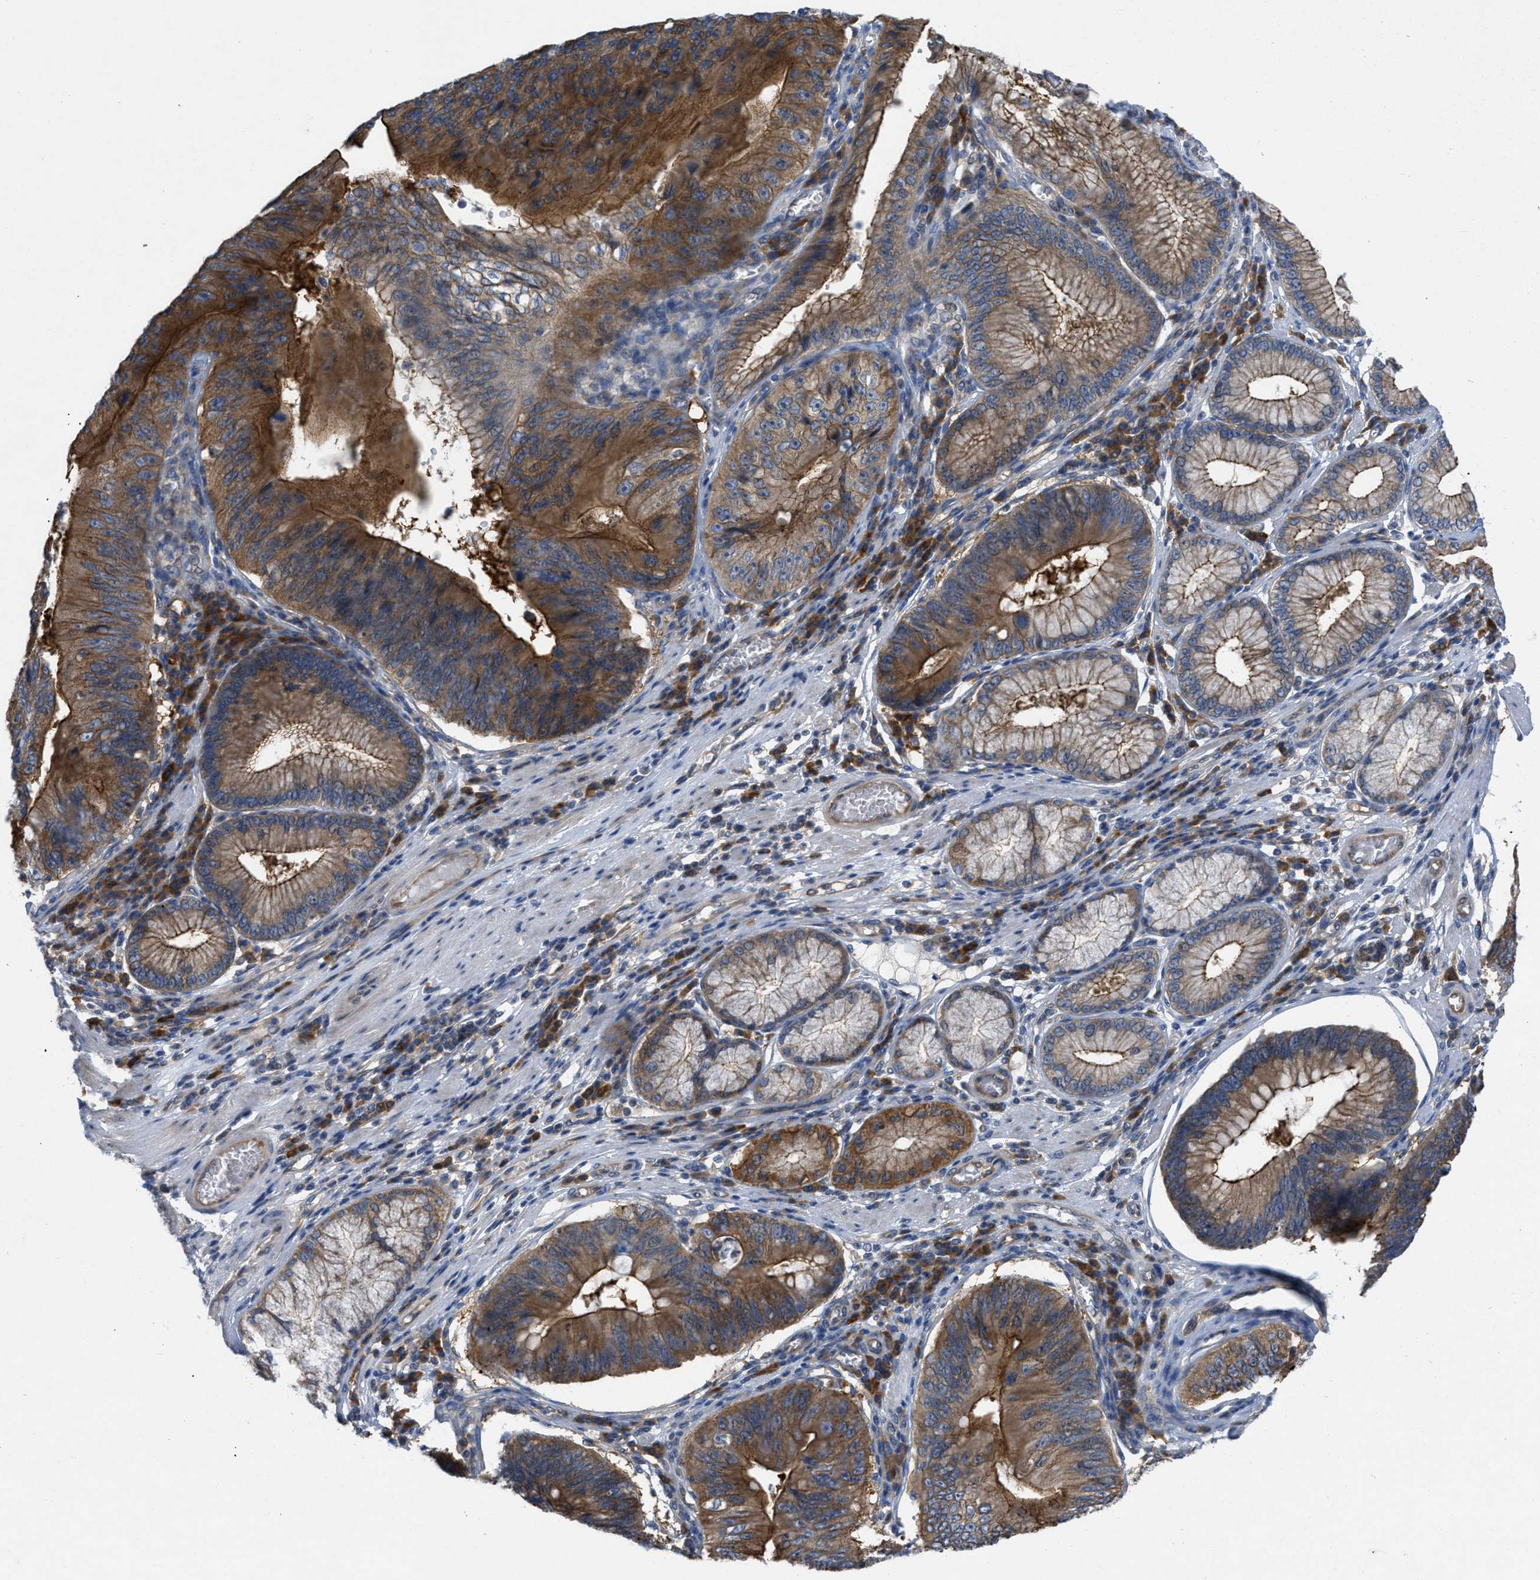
{"staining": {"intensity": "strong", "quantity": ">75%", "location": "cytoplasmic/membranous"}, "tissue": "stomach cancer", "cell_type": "Tumor cells", "image_type": "cancer", "snomed": [{"axis": "morphology", "description": "Adenocarcinoma, NOS"}, {"axis": "topography", "description": "Stomach"}], "caption": "Stomach cancer (adenocarcinoma) stained for a protein (brown) displays strong cytoplasmic/membranous positive expression in about >75% of tumor cells.", "gene": "TMEM131", "patient": {"sex": "male", "age": 59}}